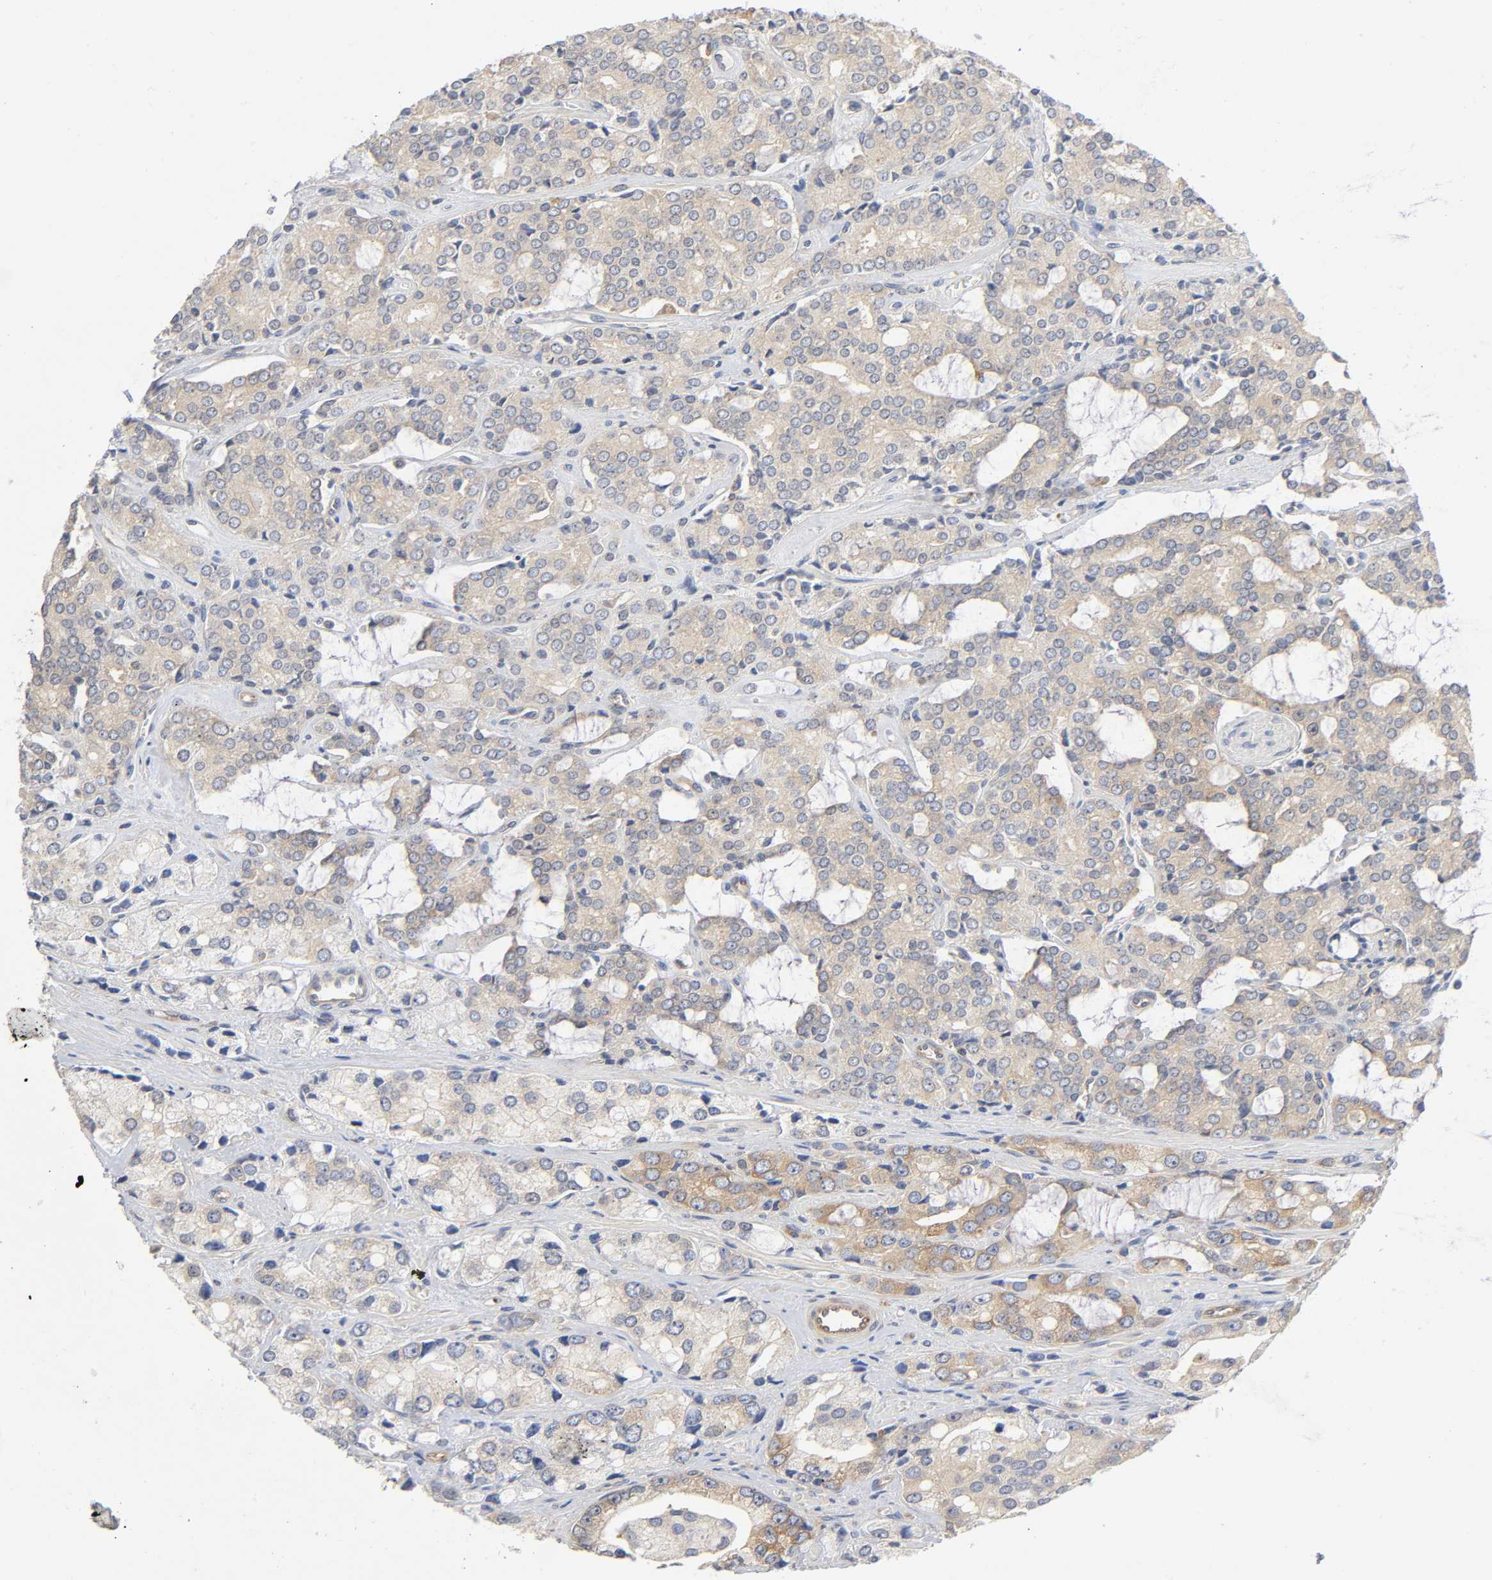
{"staining": {"intensity": "weak", "quantity": ">75%", "location": "cytoplasmic/membranous"}, "tissue": "prostate cancer", "cell_type": "Tumor cells", "image_type": "cancer", "snomed": [{"axis": "morphology", "description": "Adenocarcinoma, High grade"}, {"axis": "topography", "description": "Prostate"}], "caption": "Tumor cells show low levels of weak cytoplasmic/membranous positivity in approximately >75% of cells in prostate cancer.", "gene": "SCHIP1", "patient": {"sex": "male", "age": 67}}